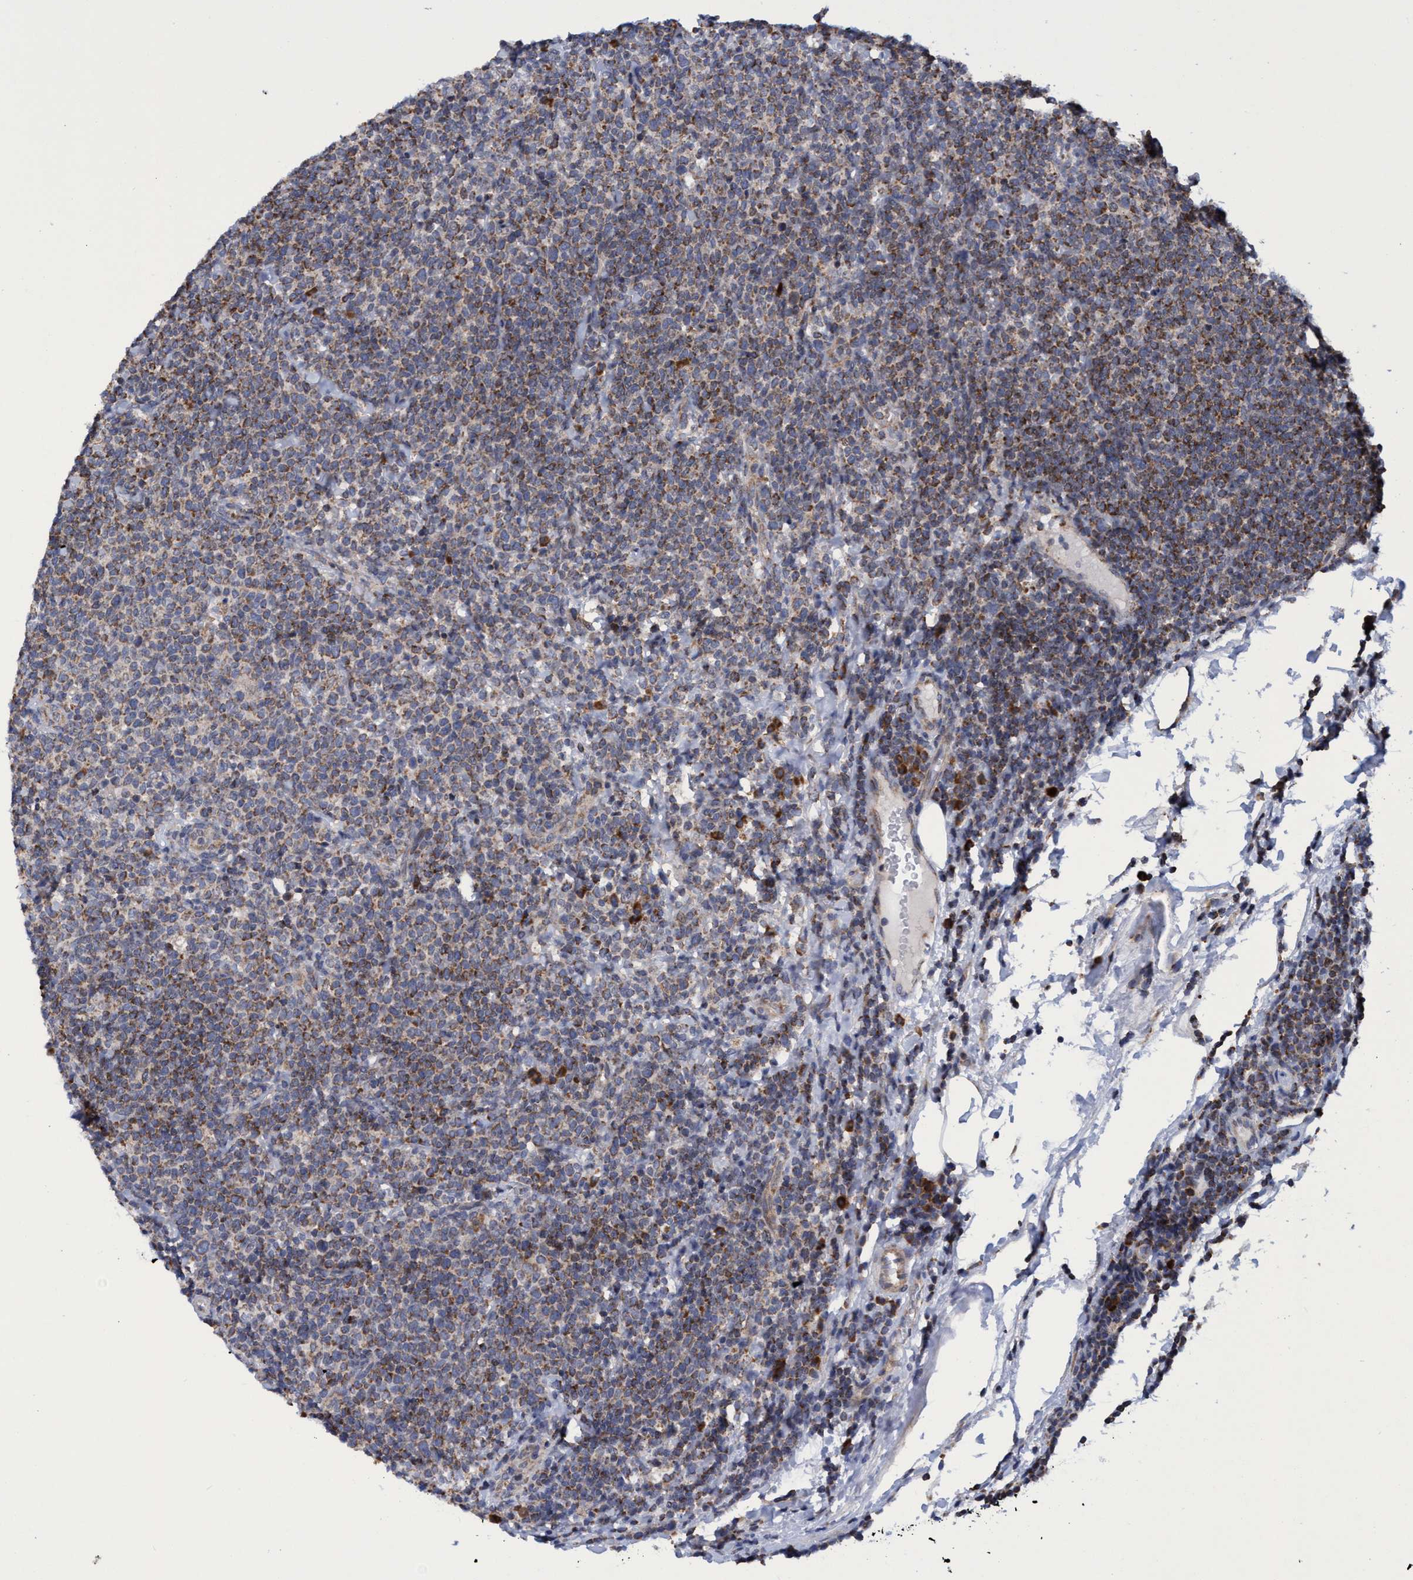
{"staining": {"intensity": "moderate", "quantity": ">75%", "location": "cytoplasmic/membranous"}, "tissue": "lymphoma", "cell_type": "Tumor cells", "image_type": "cancer", "snomed": [{"axis": "morphology", "description": "Malignant lymphoma, non-Hodgkin's type, High grade"}, {"axis": "topography", "description": "Lymph node"}], "caption": "Human lymphoma stained with a brown dye exhibits moderate cytoplasmic/membranous positive positivity in approximately >75% of tumor cells.", "gene": "NAT16", "patient": {"sex": "male", "age": 61}}